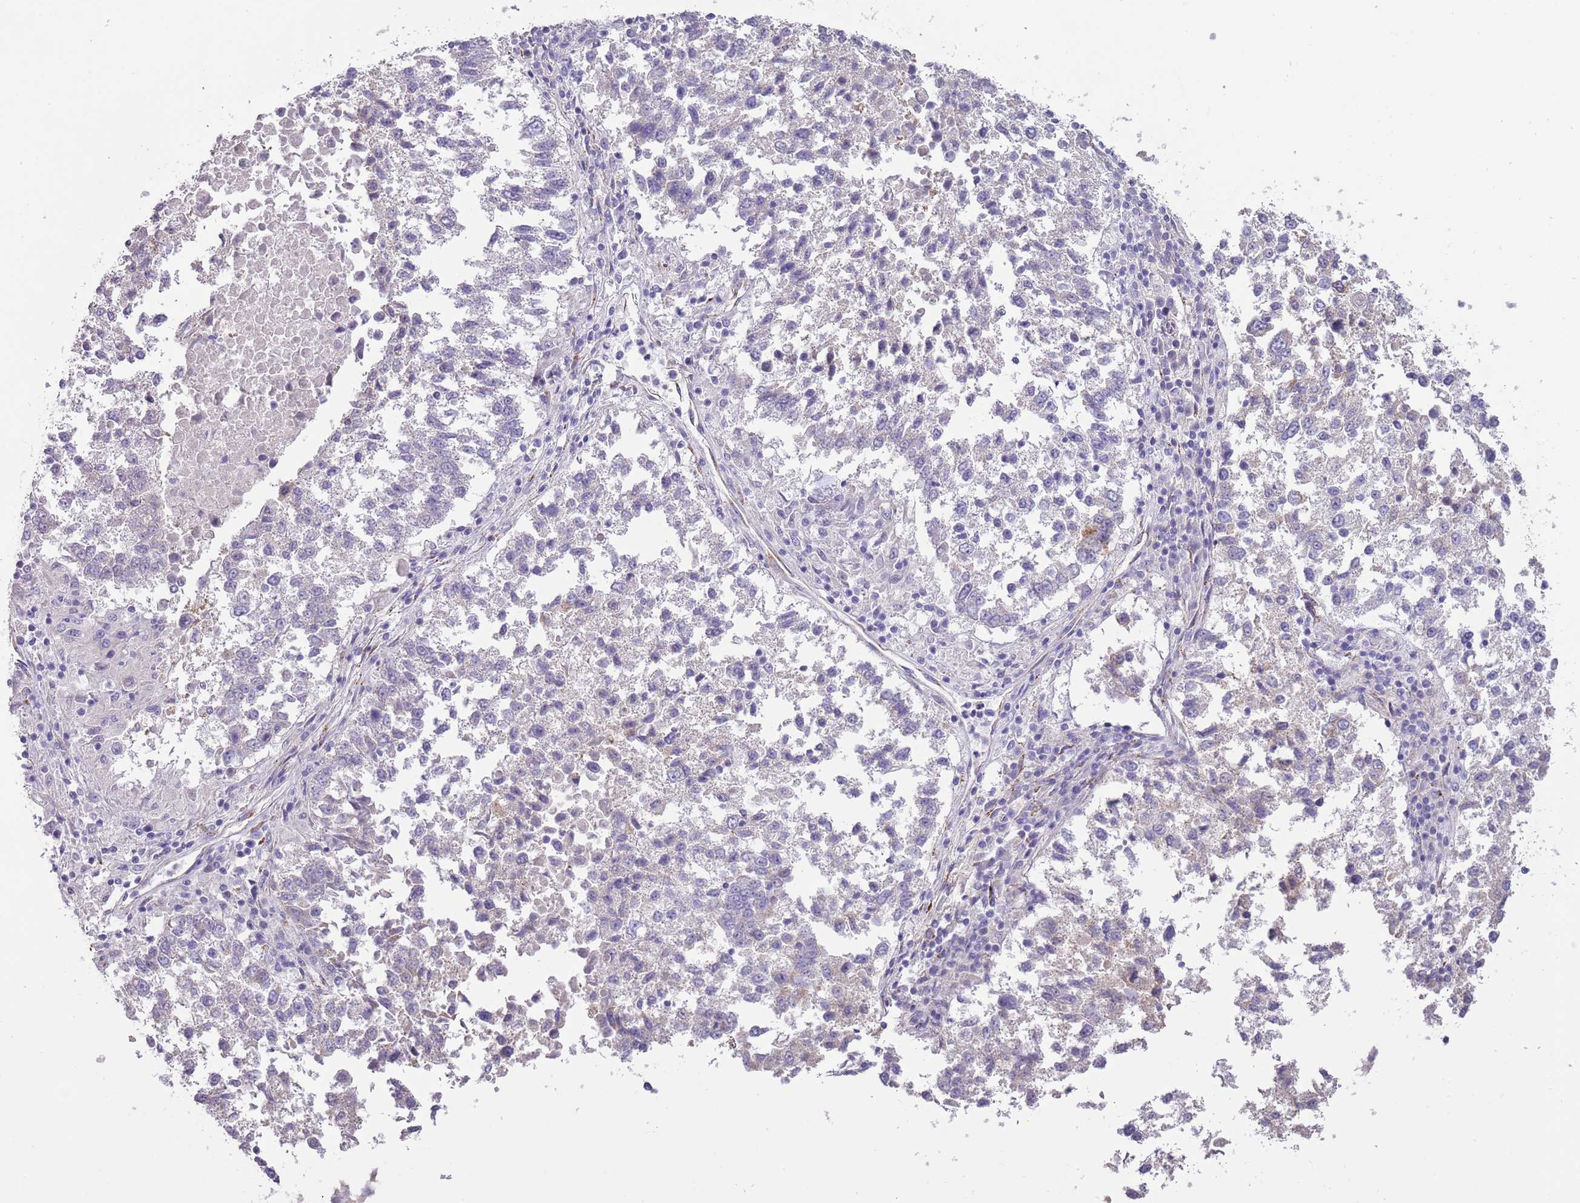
{"staining": {"intensity": "negative", "quantity": "none", "location": "none"}, "tissue": "lung cancer", "cell_type": "Tumor cells", "image_type": "cancer", "snomed": [{"axis": "morphology", "description": "Squamous cell carcinoma, NOS"}, {"axis": "topography", "description": "Lung"}], "caption": "The micrograph shows no staining of tumor cells in lung cancer (squamous cell carcinoma).", "gene": "RNF222", "patient": {"sex": "male", "age": 73}}